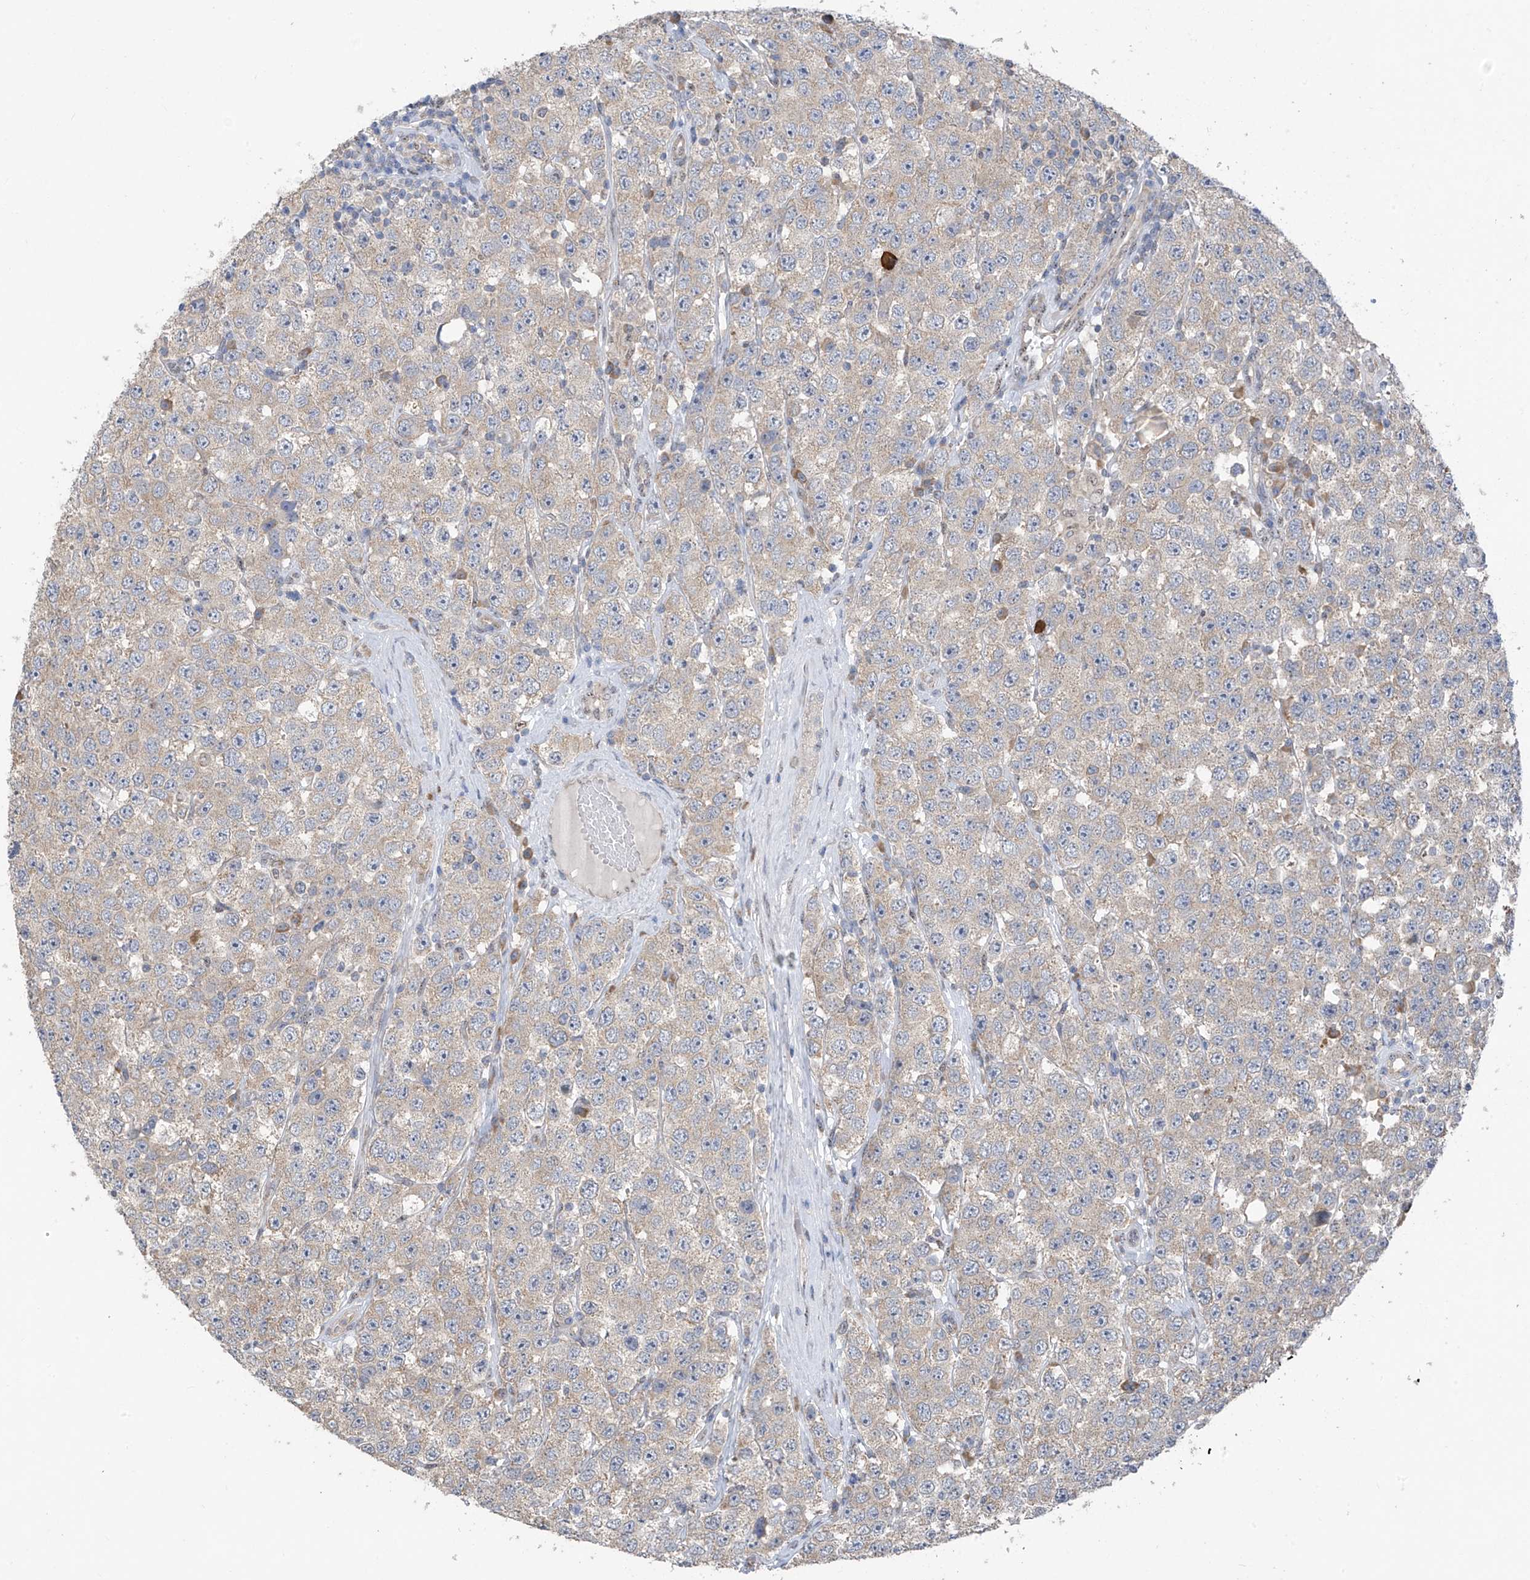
{"staining": {"intensity": "moderate", "quantity": "25%-75%", "location": "cytoplasmic/membranous"}, "tissue": "testis cancer", "cell_type": "Tumor cells", "image_type": "cancer", "snomed": [{"axis": "morphology", "description": "Seminoma, NOS"}, {"axis": "topography", "description": "Testis"}], "caption": "Immunohistochemistry (IHC) photomicrograph of testis cancer stained for a protein (brown), which reveals medium levels of moderate cytoplasmic/membranous expression in approximately 25%-75% of tumor cells.", "gene": "RPL4", "patient": {"sex": "male", "age": 28}}